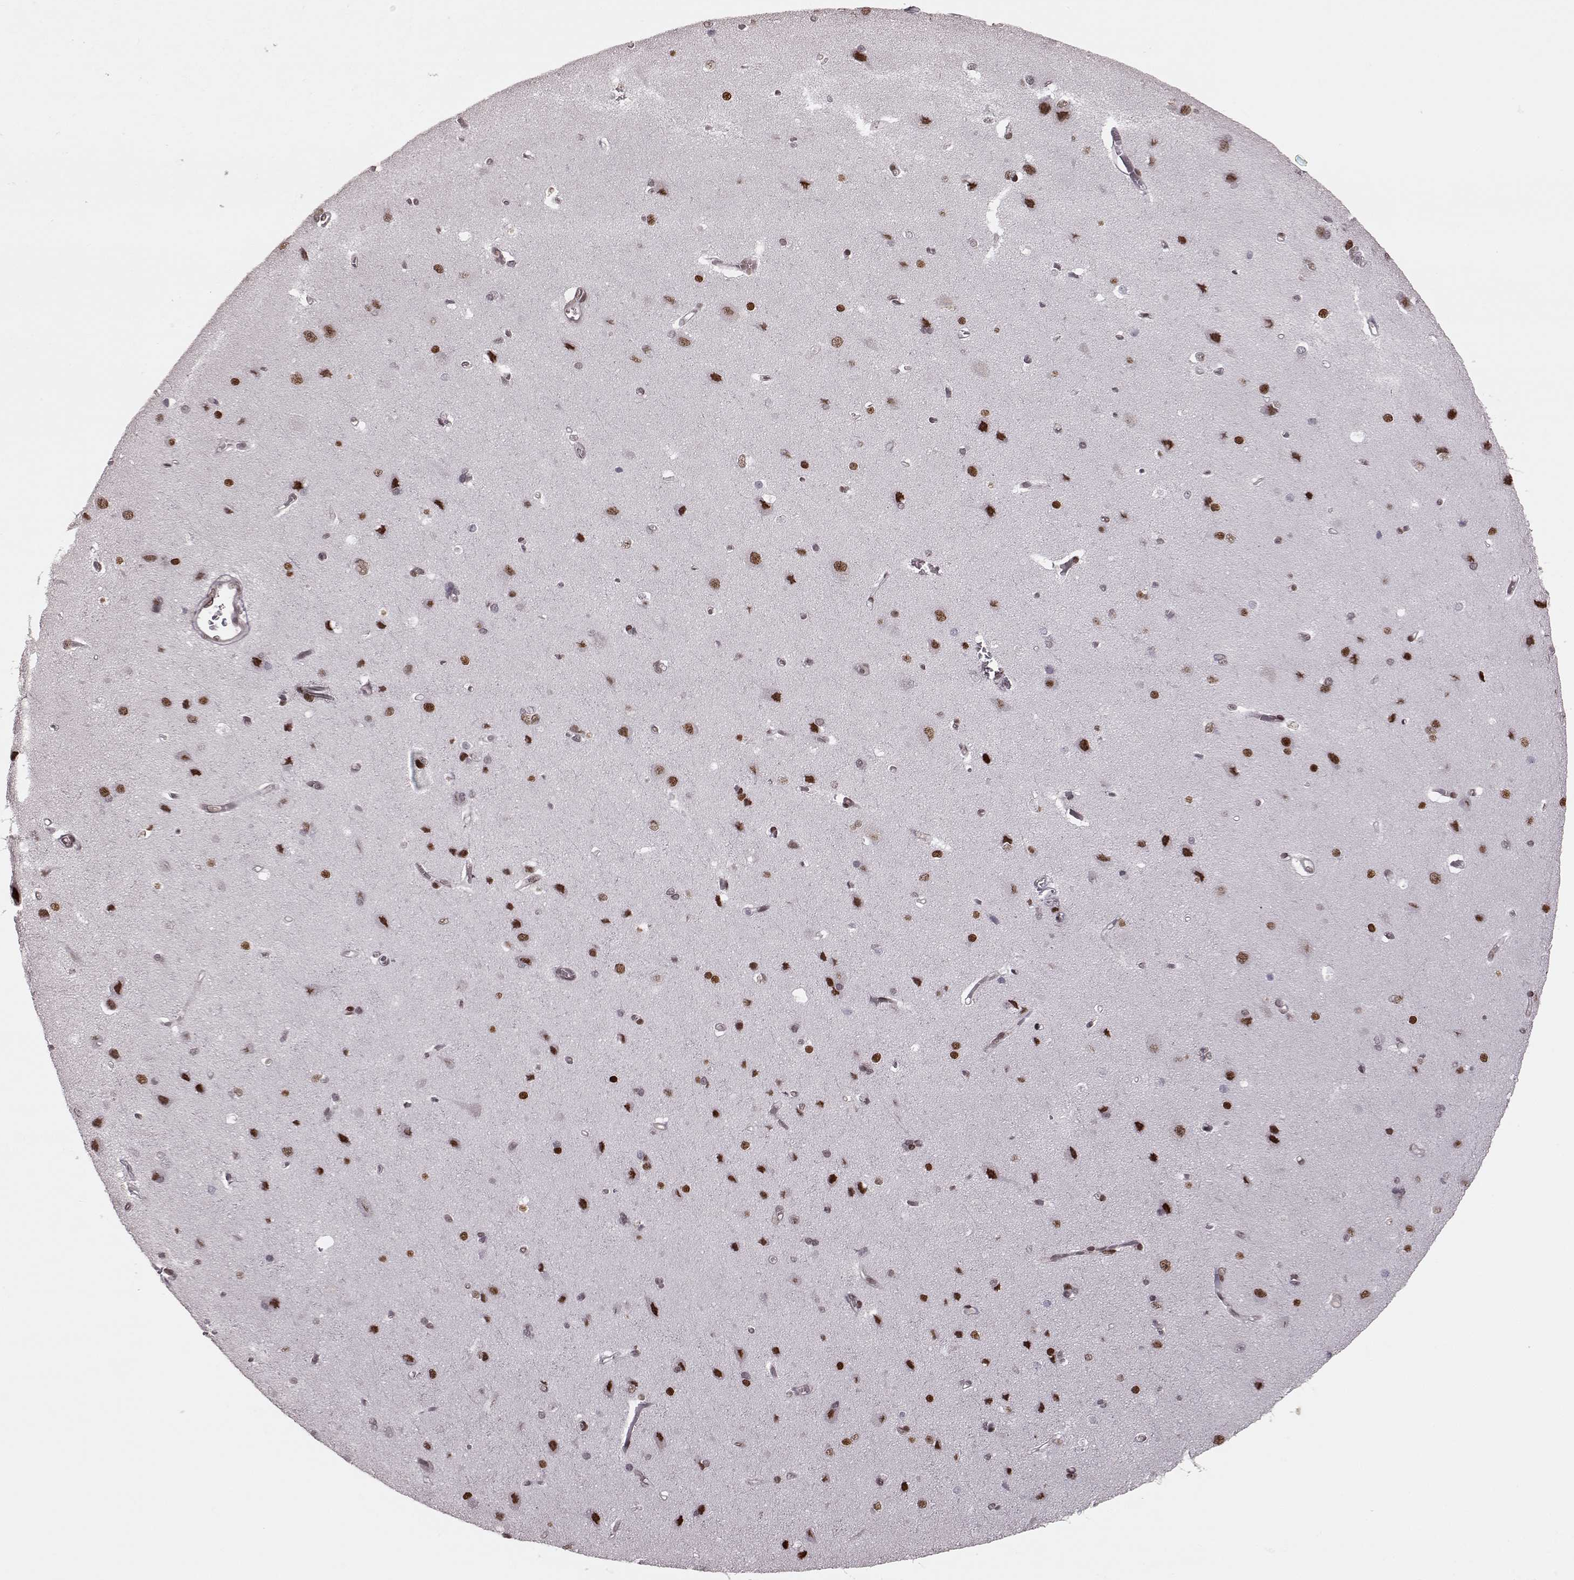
{"staining": {"intensity": "moderate", "quantity": ">75%", "location": "nuclear"}, "tissue": "cerebral cortex", "cell_type": "Endothelial cells", "image_type": "normal", "snomed": [{"axis": "morphology", "description": "Normal tissue, NOS"}, {"axis": "topography", "description": "Cerebral cortex"}], "caption": "Moderate nuclear positivity for a protein is appreciated in approximately >75% of endothelial cells of normal cerebral cortex using IHC.", "gene": "NR2C1", "patient": {"sex": "male", "age": 37}}